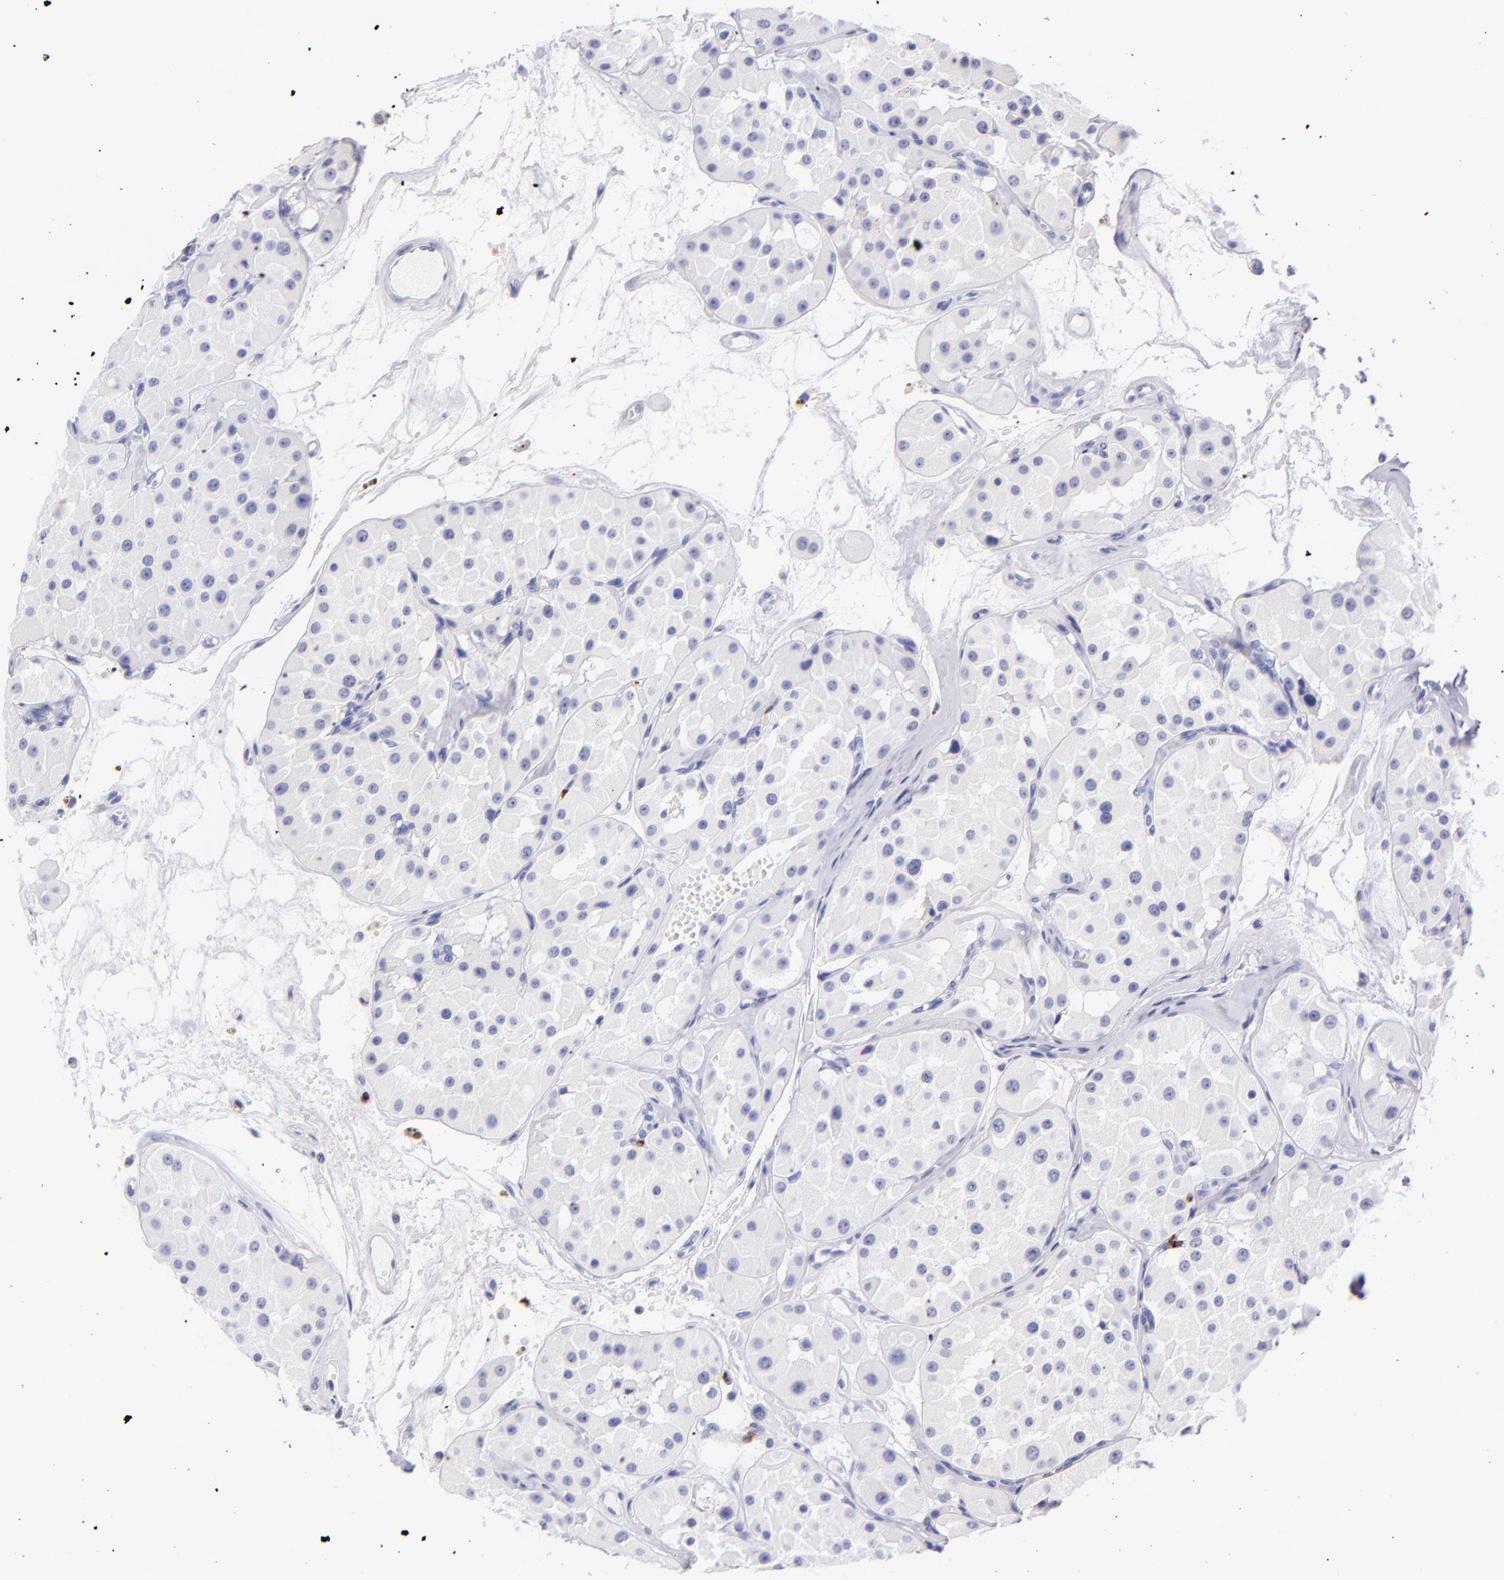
{"staining": {"intensity": "negative", "quantity": "none", "location": "none"}, "tissue": "renal cancer", "cell_type": "Tumor cells", "image_type": "cancer", "snomed": [{"axis": "morphology", "description": "Adenocarcinoma, uncertain malignant potential"}, {"axis": "topography", "description": "Kidney"}], "caption": "This is an immunohistochemistry (IHC) micrograph of renal cancer (adenocarcinoma,  uncertain malignant potential). There is no positivity in tumor cells.", "gene": "PRF1", "patient": {"sex": "male", "age": 63}}